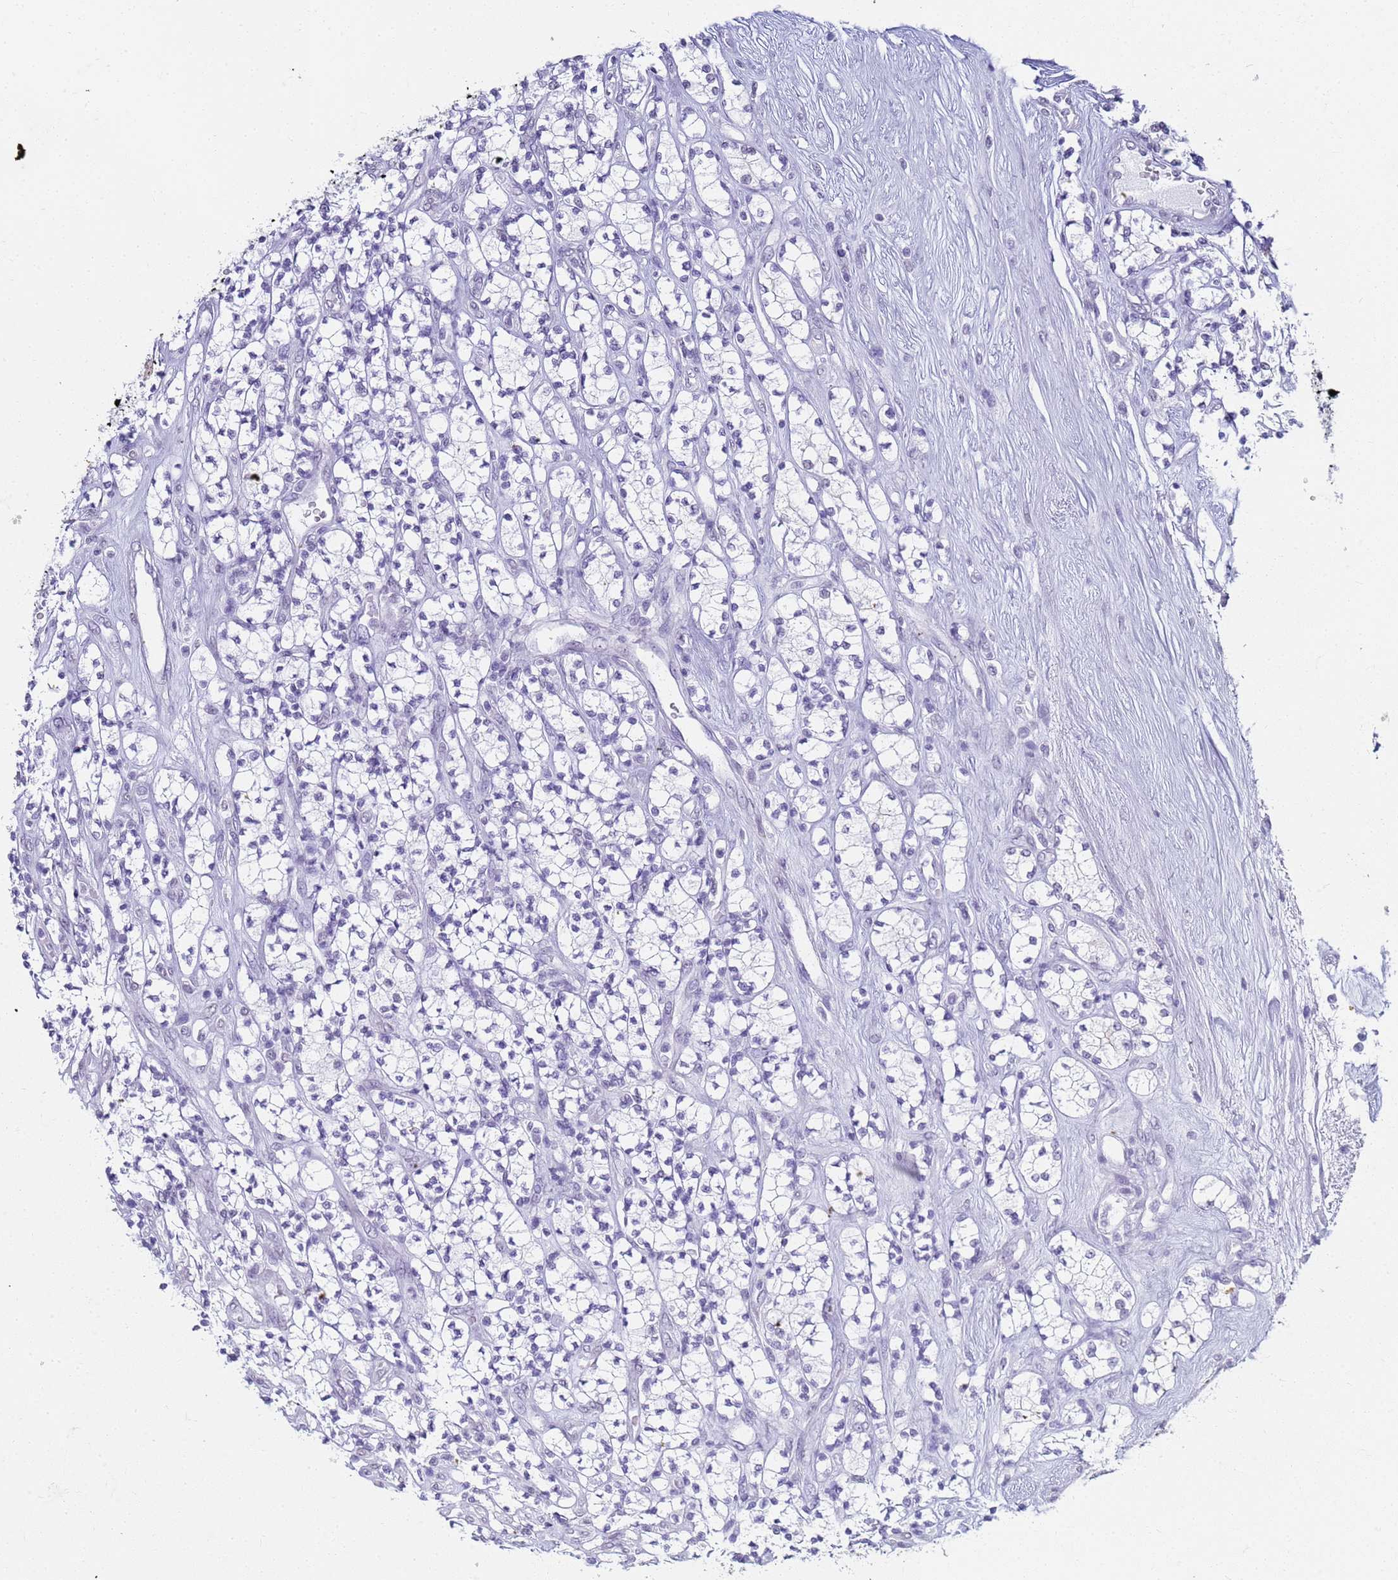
{"staining": {"intensity": "negative", "quantity": "none", "location": "none"}, "tissue": "renal cancer", "cell_type": "Tumor cells", "image_type": "cancer", "snomed": [{"axis": "morphology", "description": "Adenocarcinoma, NOS"}, {"axis": "topography", "description": "Kidney"}], "caption": "This is a photomicrograph of immunohistochemistry staining of renal adenocarcinoma, which shows no staining in tumor cells.", "gene": "SLC7A9", "patient": {"sex": "male", "age": 77}}